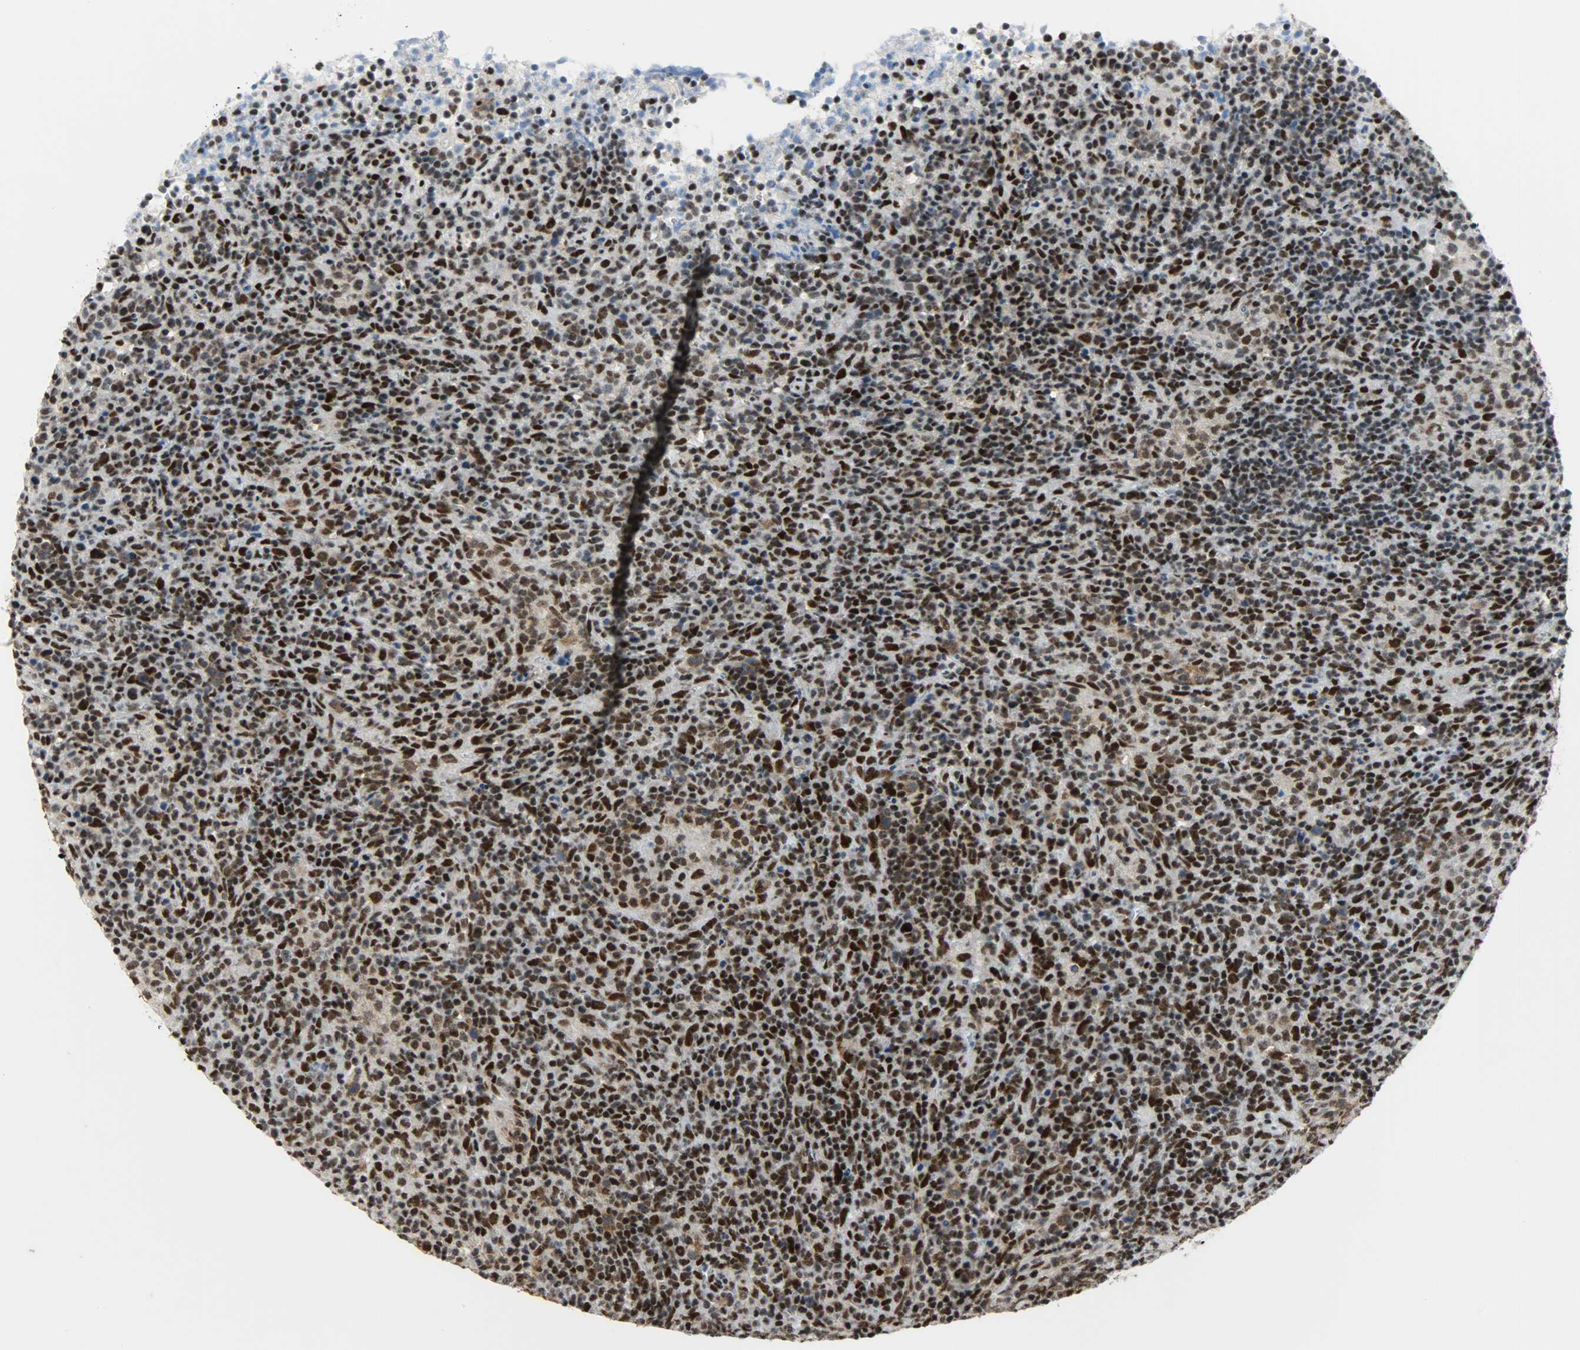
{"staining": {"intensity": "strong", "quantity": ">75%", "location": "nuclear"}, "tissue": "lymphoma", "cell_type": "Tumor cells", "image_type": "cancer", "snomed": [{"axis": "morphology", "description": "Malignant lymphoma, non-Hodgkin's type, High grade"}, {"axis": "topography", "description": "Lymph node"}], "caption": "This is a photomicrograph of IHC staining of high-grade malignant lymphoma, non-Hodgkin's type, which shows strong staining in the nuclear of tumor cells.", "gene": "SSB", "patient": {"sex": "female", "age": 76}}